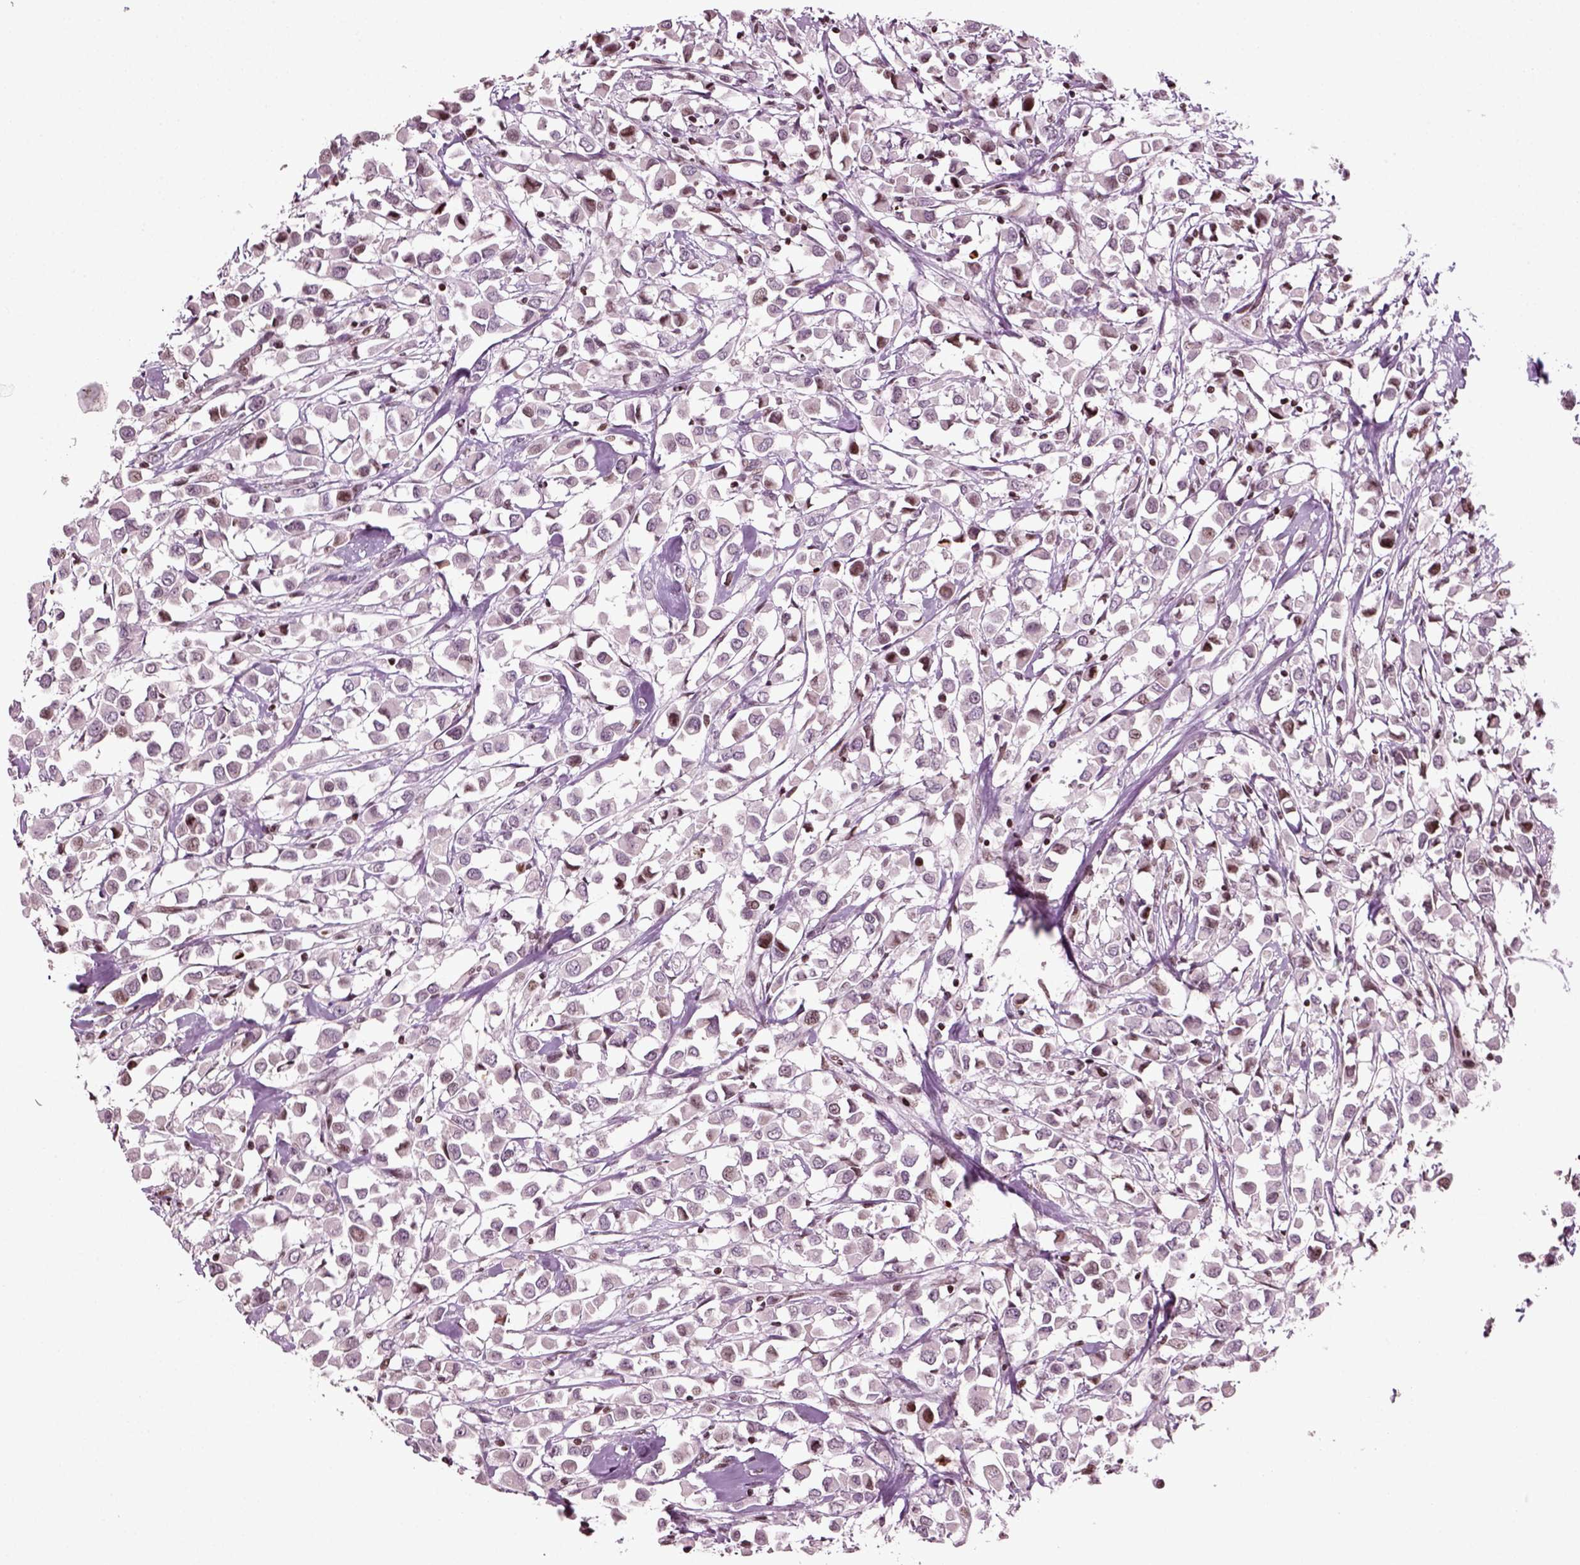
{"staining": {"intensity": "moderate", "quantity": "<25%", "location": "nuclear"}, "tissue": "breast cancer", "cell_type": "Tumor cells", "image_type": "cancer", "snomed": [{"axis": "morphology", "description": "Duct carcinoma"}, {"axis": "topography", "description": "Breast"}], "caption": "Protein expression analysis of breast cancer shows moderate nuclear staining in about <25% of tumor cells.", "gene": "HEYL", "patient": {"sex": "female", "age": 61}}